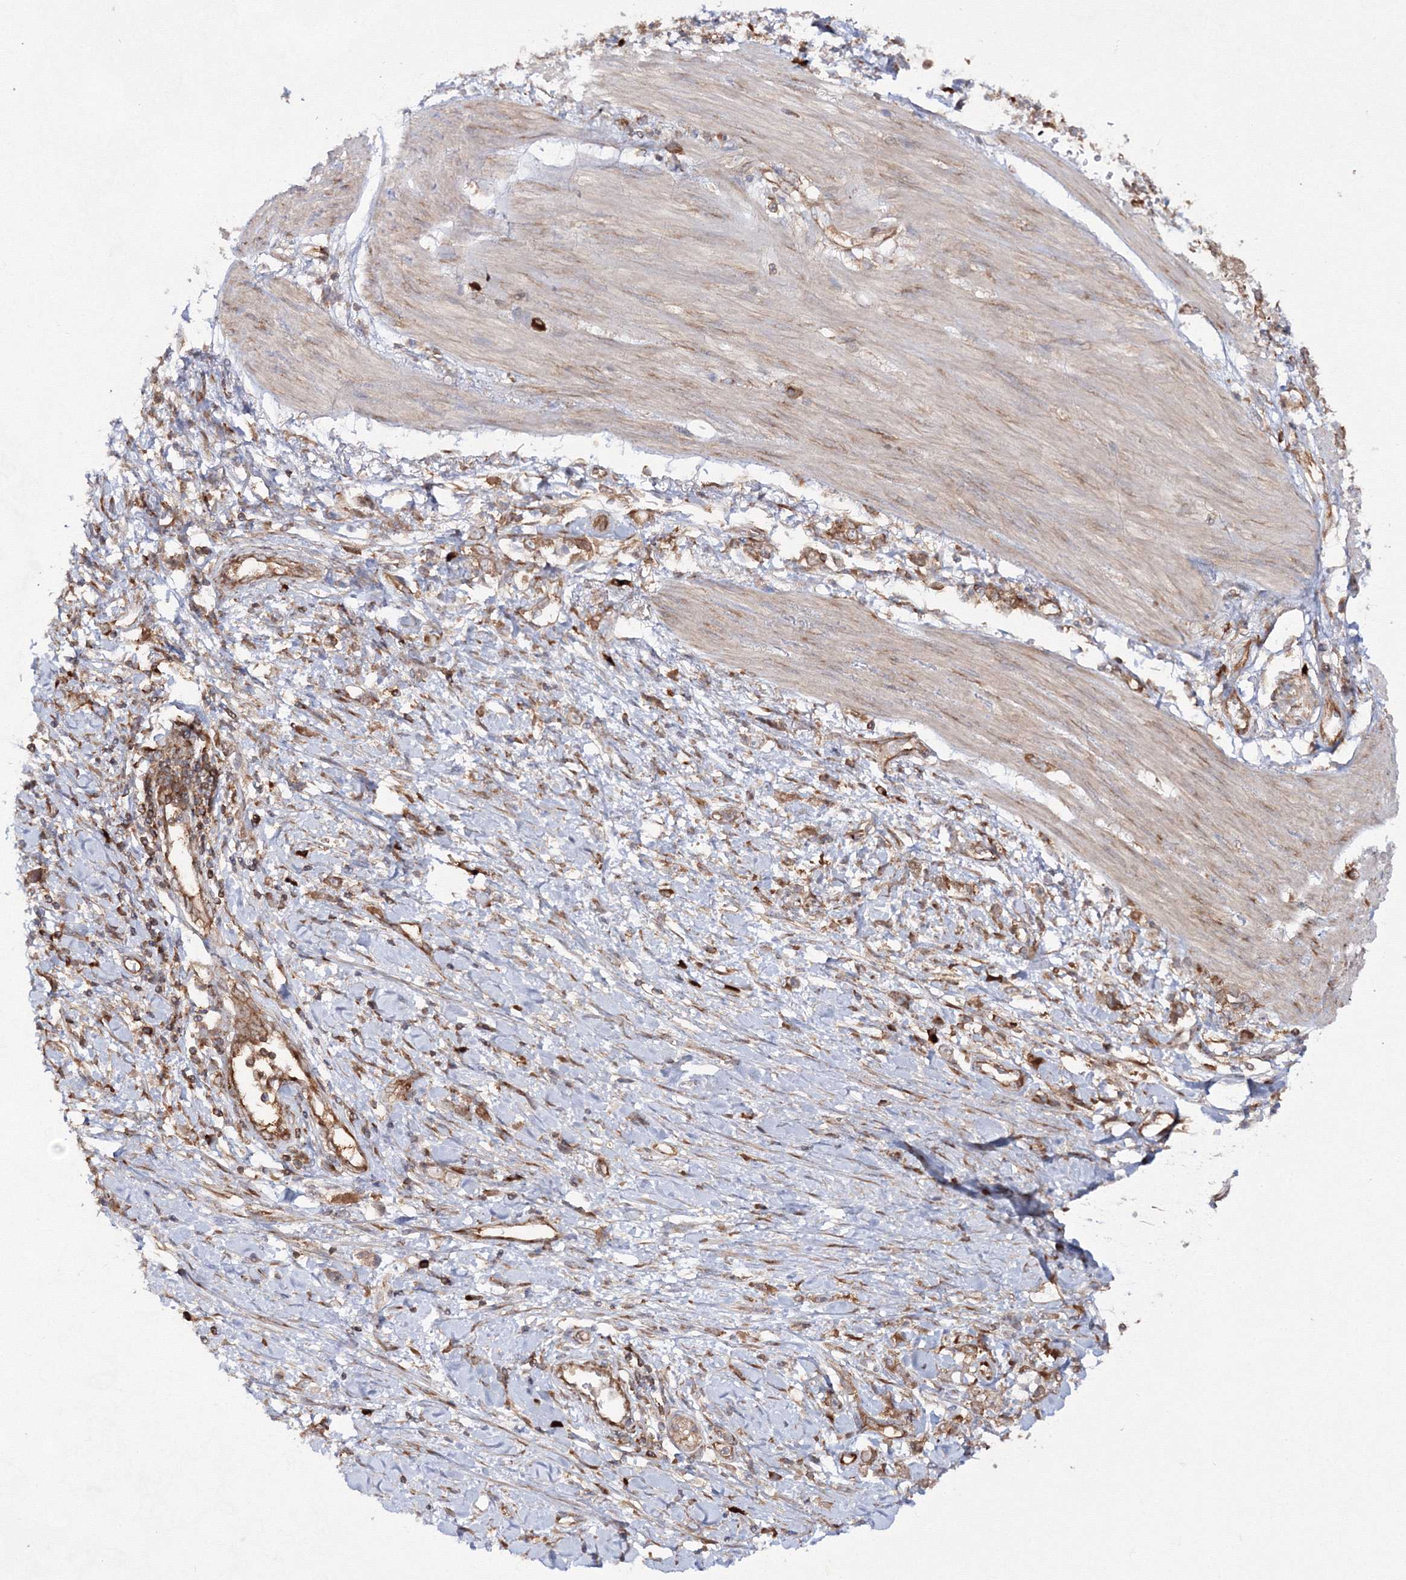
{"staining": {"intensity": "moderate", "quantity": ">75%", "location": "cytoplasmic/membranous"}, "tissue": "stomach cancer", "cell_type": "Tumor cells", "image_type": "cancer", "snomed": [{"axis": "morphology", "description": "Adenocarcinoma, NOS"}, {"axis": "topography", "description": "Stomach"}], "caption": "Protein staining by immunohistochemistry (IHC) displays moderate cytoplasmic/membranous staining in about >75% of tumor cells in adenocarcinoma (stomach).", "gene": "HARS1", "patient": {"sex": "female", "age": 76}}